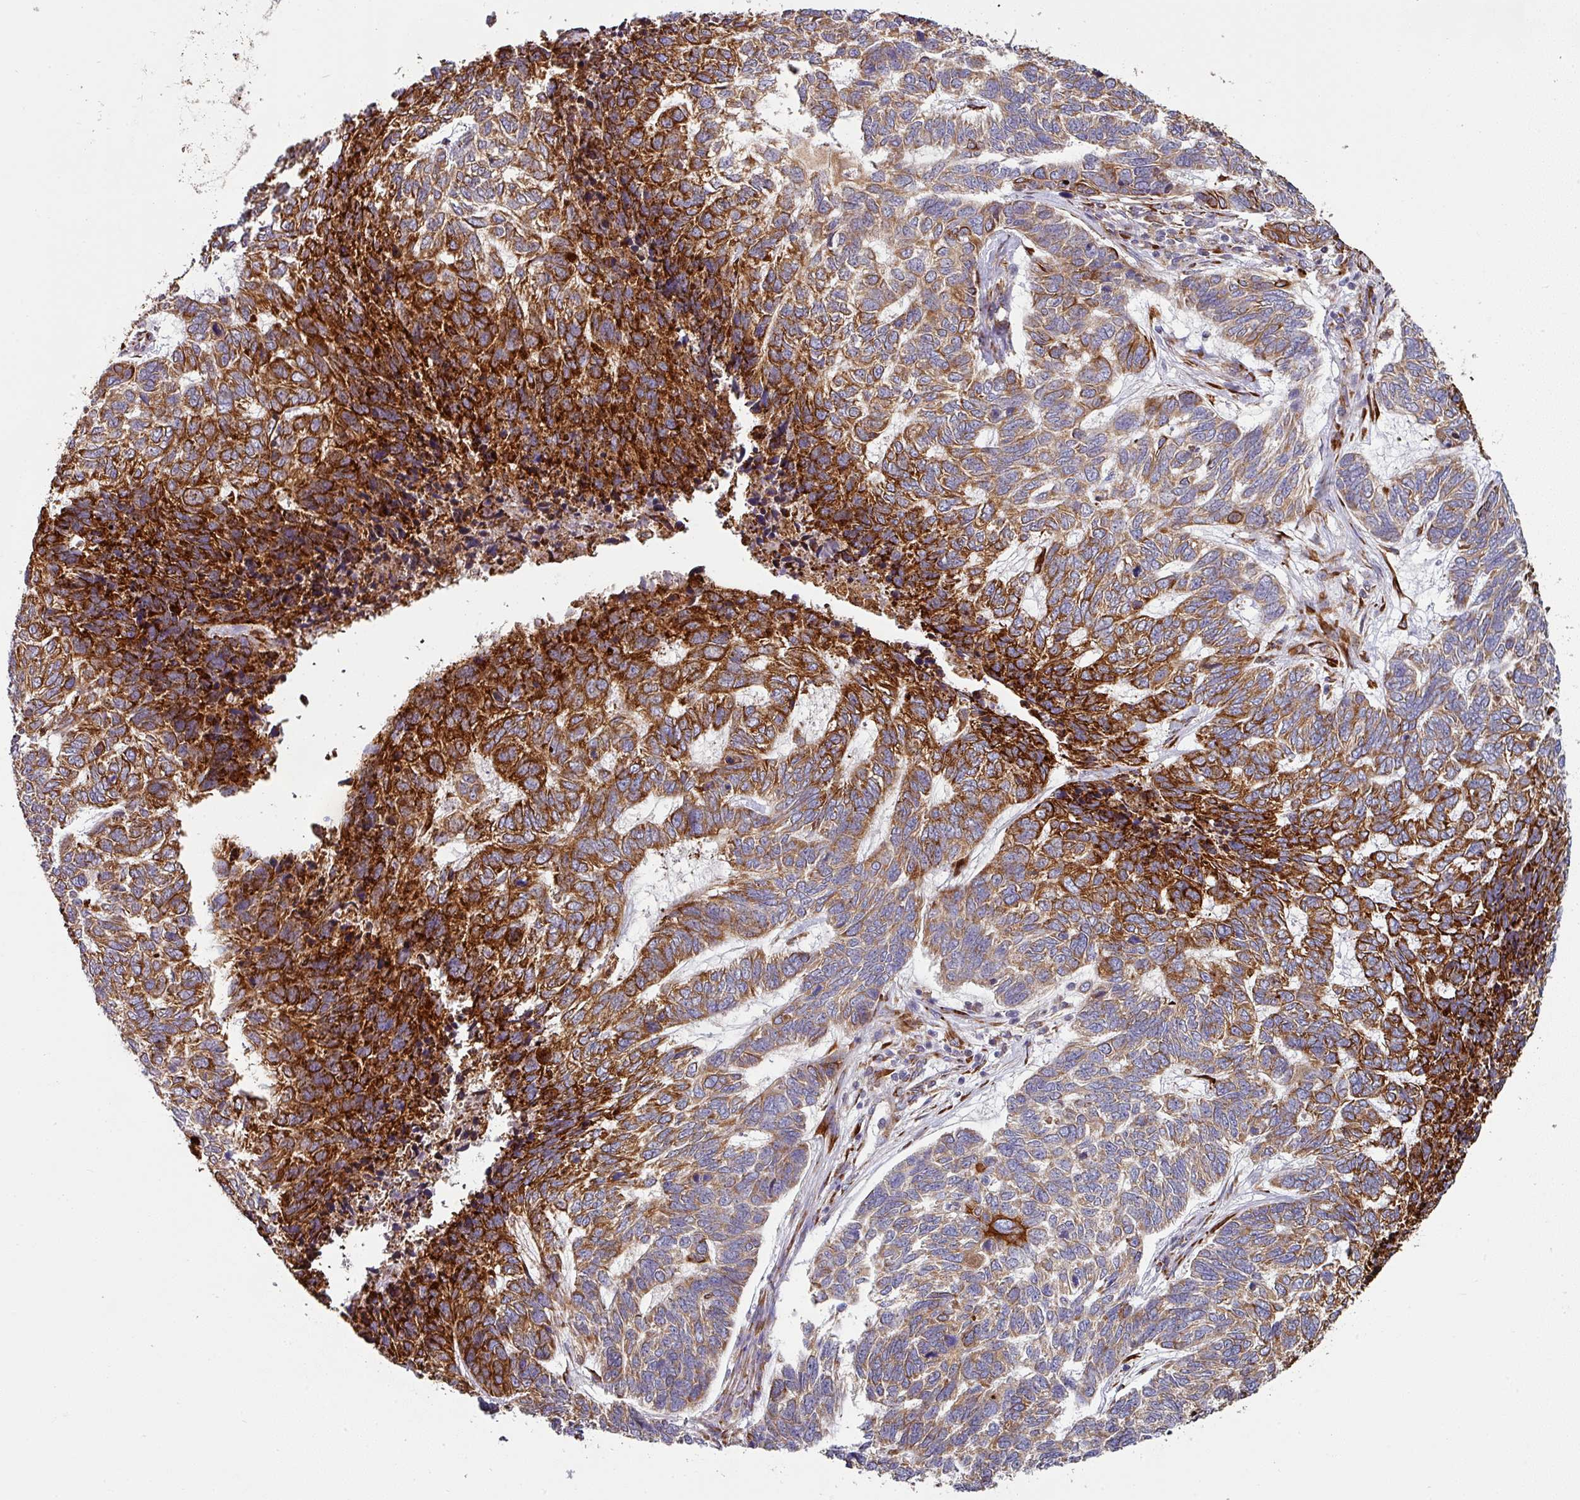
{"staining": {"intensity": "strong", "quantity": "25%-75%", "location": "cytoplasmic/membranous"}, "tissue": "skin cancer", "cell_type": "Tumor cells", "image_type": "cancer", "snomed": [{"axis": "morphology", "description": "Basal cell carcinoma"}, {"axis": "topography", "description": "Skin"}], "caption": "Immunohistochemical staining of basal cell carcinoma (skin) displays high levels of strong cytoplasmic/membranous protein expression in about 25%-75% of tumor cells.", "gene": "ZNF268", "patient": {"sex": "female", "age": 65}}